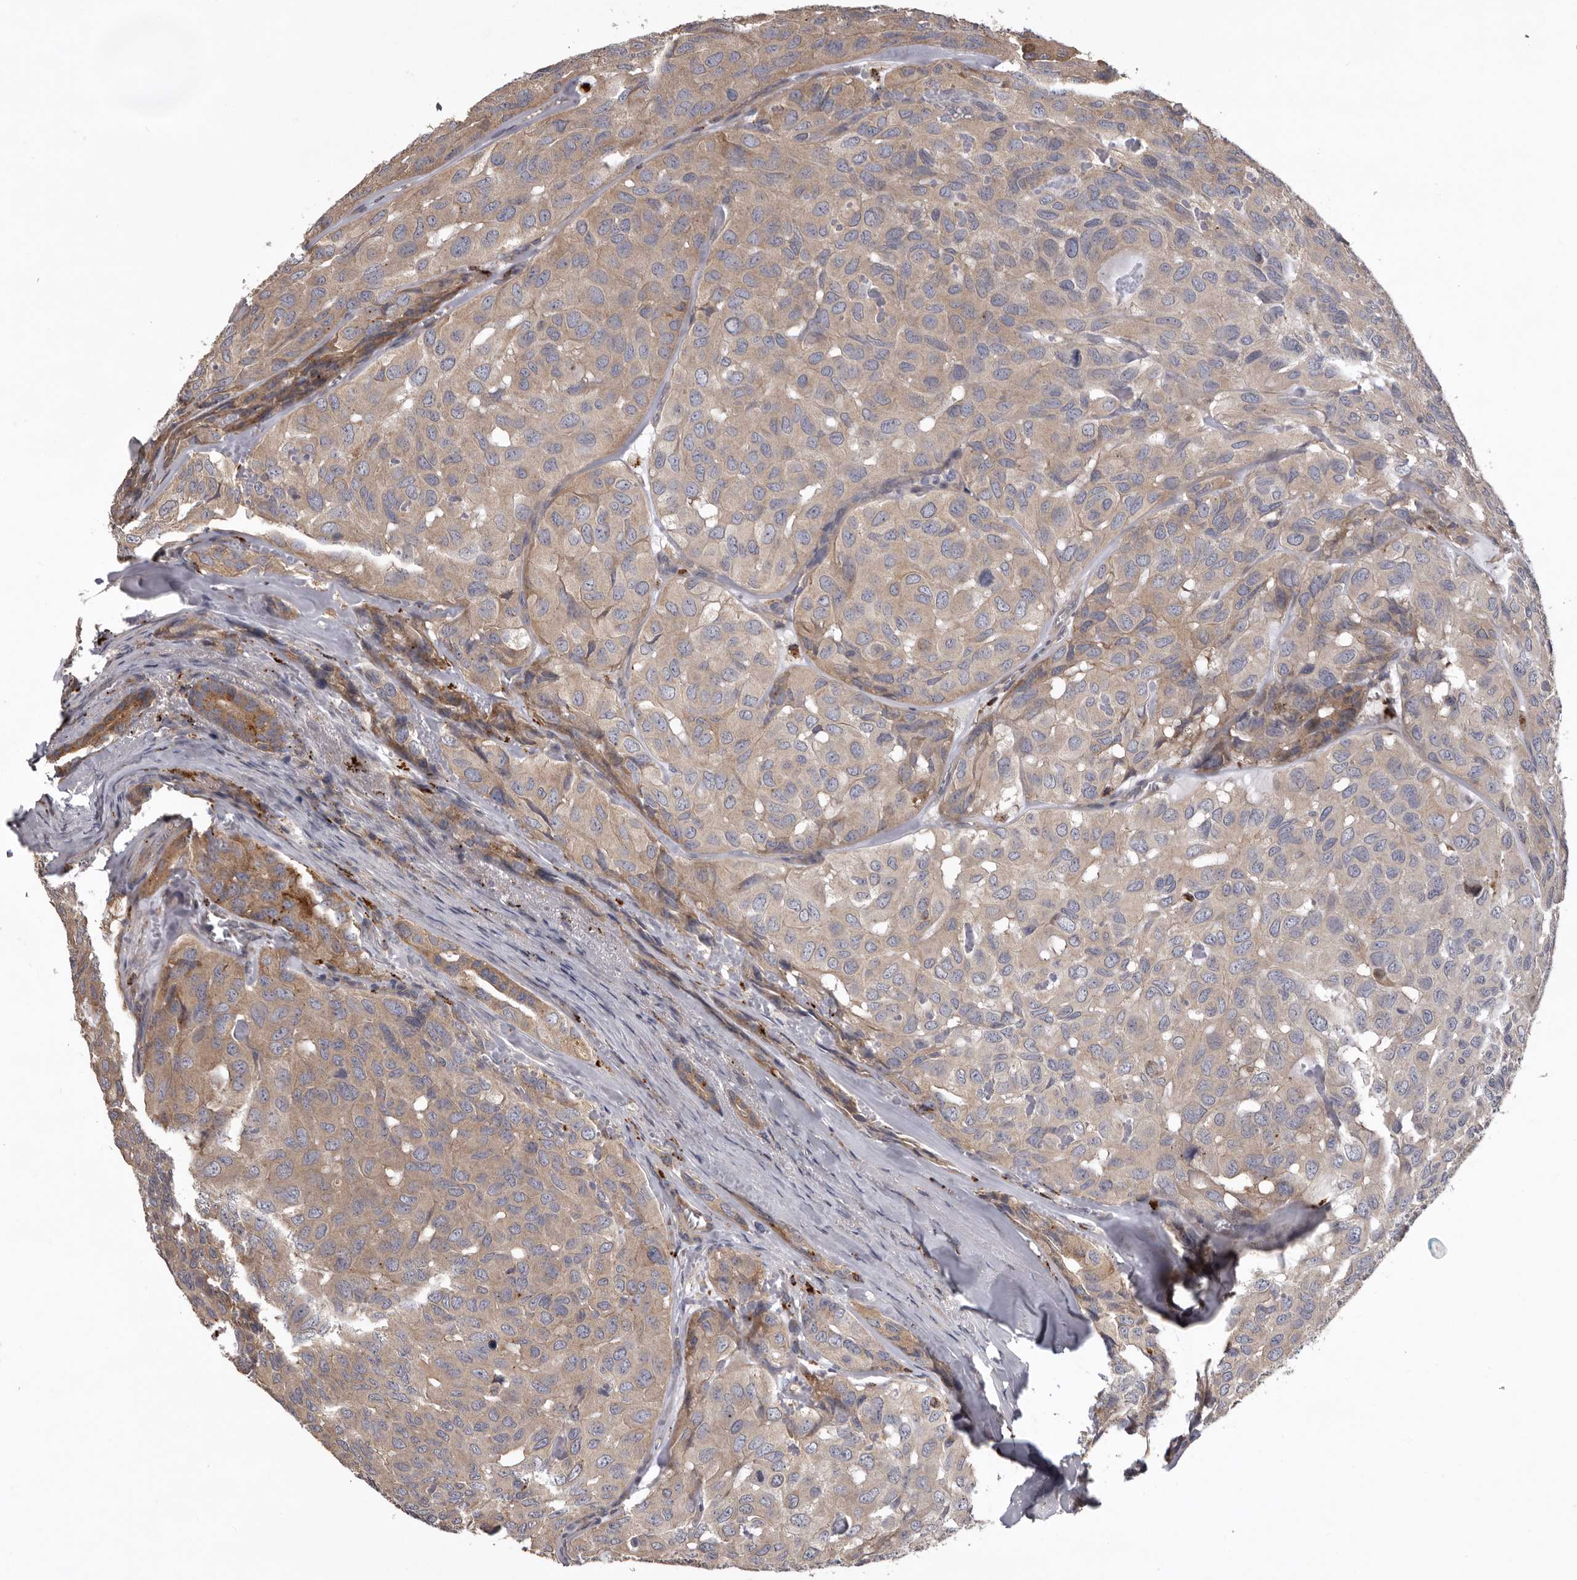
{"staining": {"intensity": "weak", "quantity": ">75%", "location": "cytoplasmic/membranous"}, "tissue": "head and neck cancer", "cell_type": "Tumor cells", "image_type": "cancer", "snomed": [{"axis": "morphology", "description": "Adenocarcinoma, NOS"}, {"axis": "topography", "description": "Salivary gland, NOS"}, {"axis": "topography", "description": "Head-Neck"}], "caption": "Protein expression by immunohistochemistry (IHC) displays weak cytoplasmic/membranous expression in about >75% of tumor cells in head and neck cancer (adenocarcinoma).", "gene": "WDR47", "patient": {"sex": "female", "age": 76}}